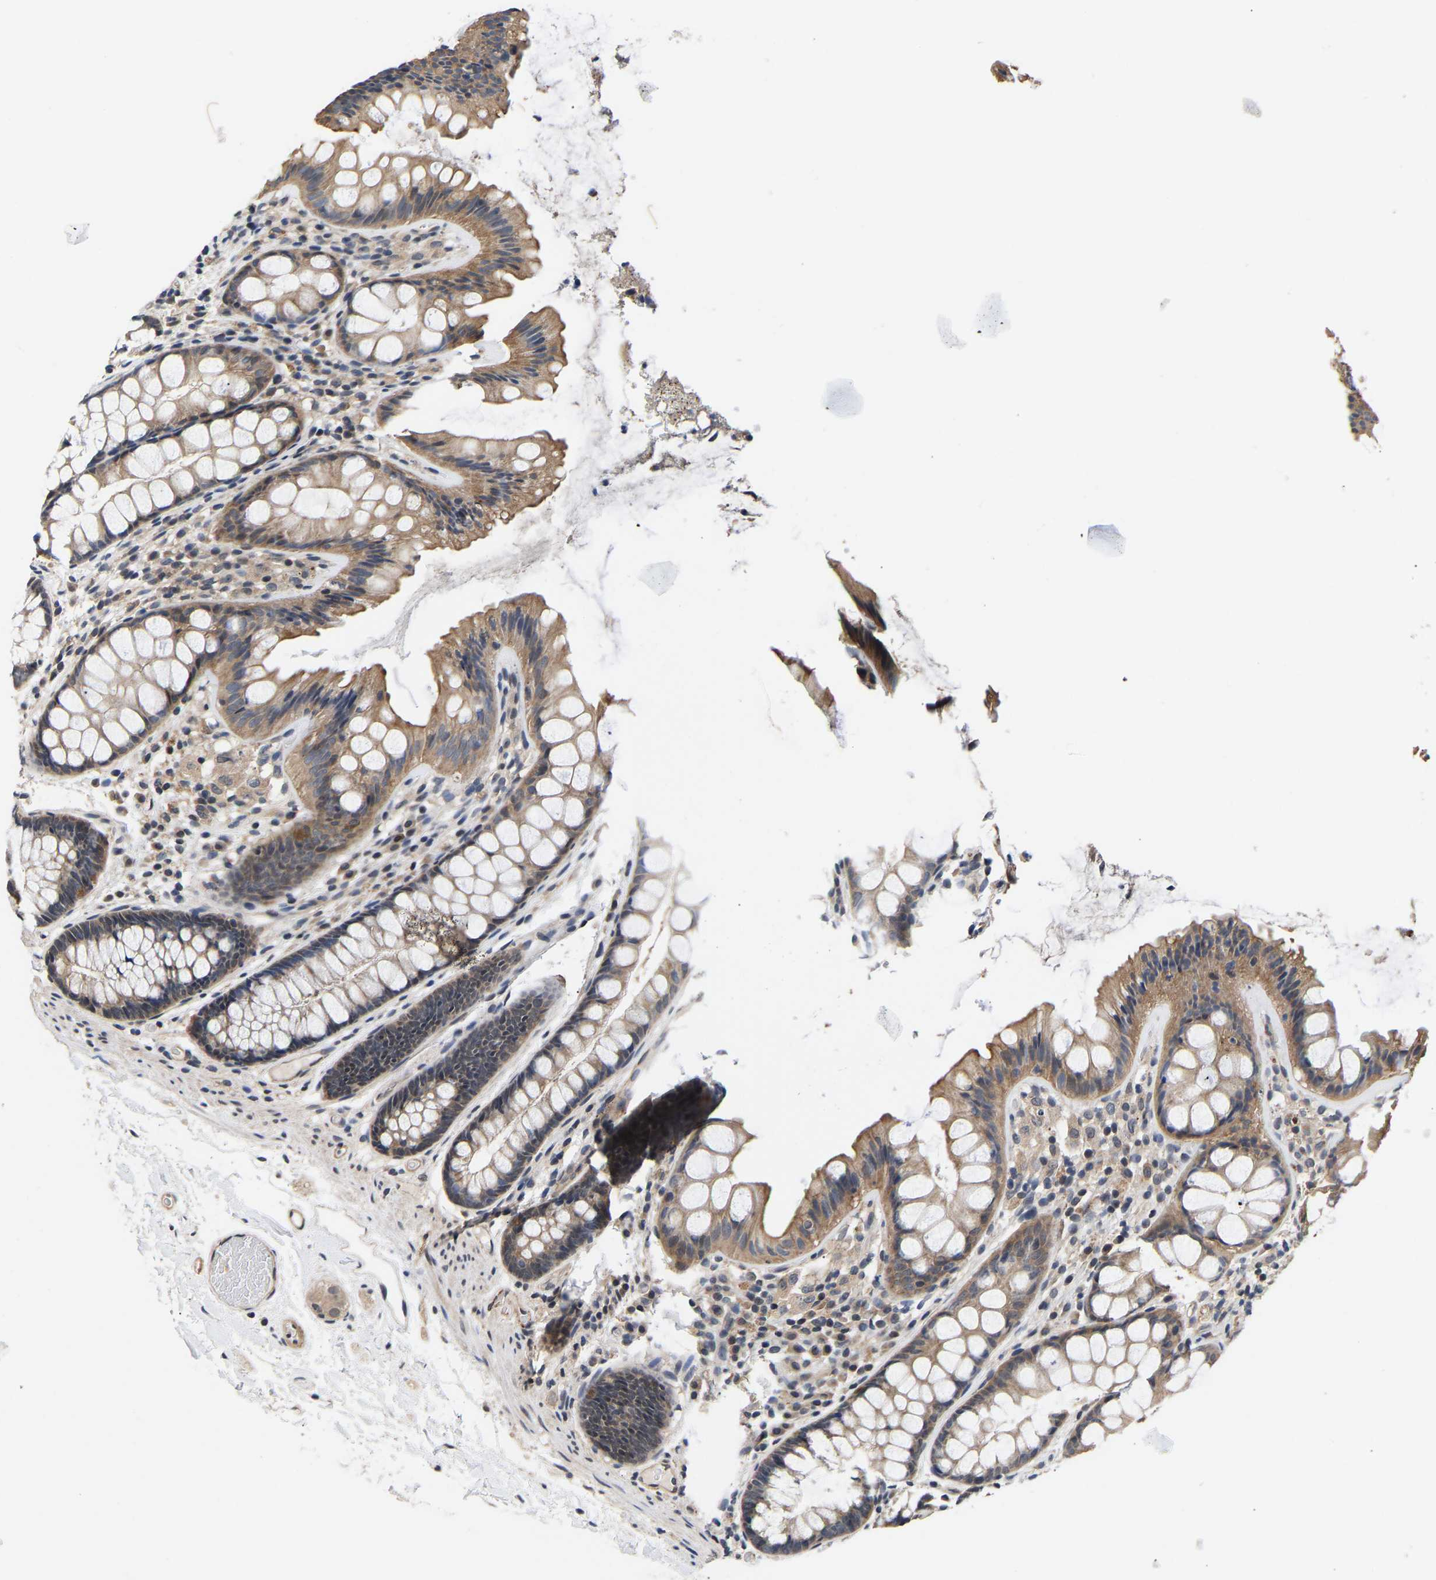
{"staining": {"intensity": "weak", "quantity": ">75%", "location": "cytoplasmic/membranous"}, "tissue": "colon", "cell_type": "Endothelial cells", "image_type": "normal", "snomed": [{"axis": "morphology", "description": "Normal tissue, NOS"}, {"axis": "topography", "description": "Colon"}], "caption": "Endothelial cells exhibit low levels of weak cytoplasmic/membranous expression in approximately >75% of cells in benign human colon.", "gene": "METTL16", "patient": {"sex": "female", "age": 56}}